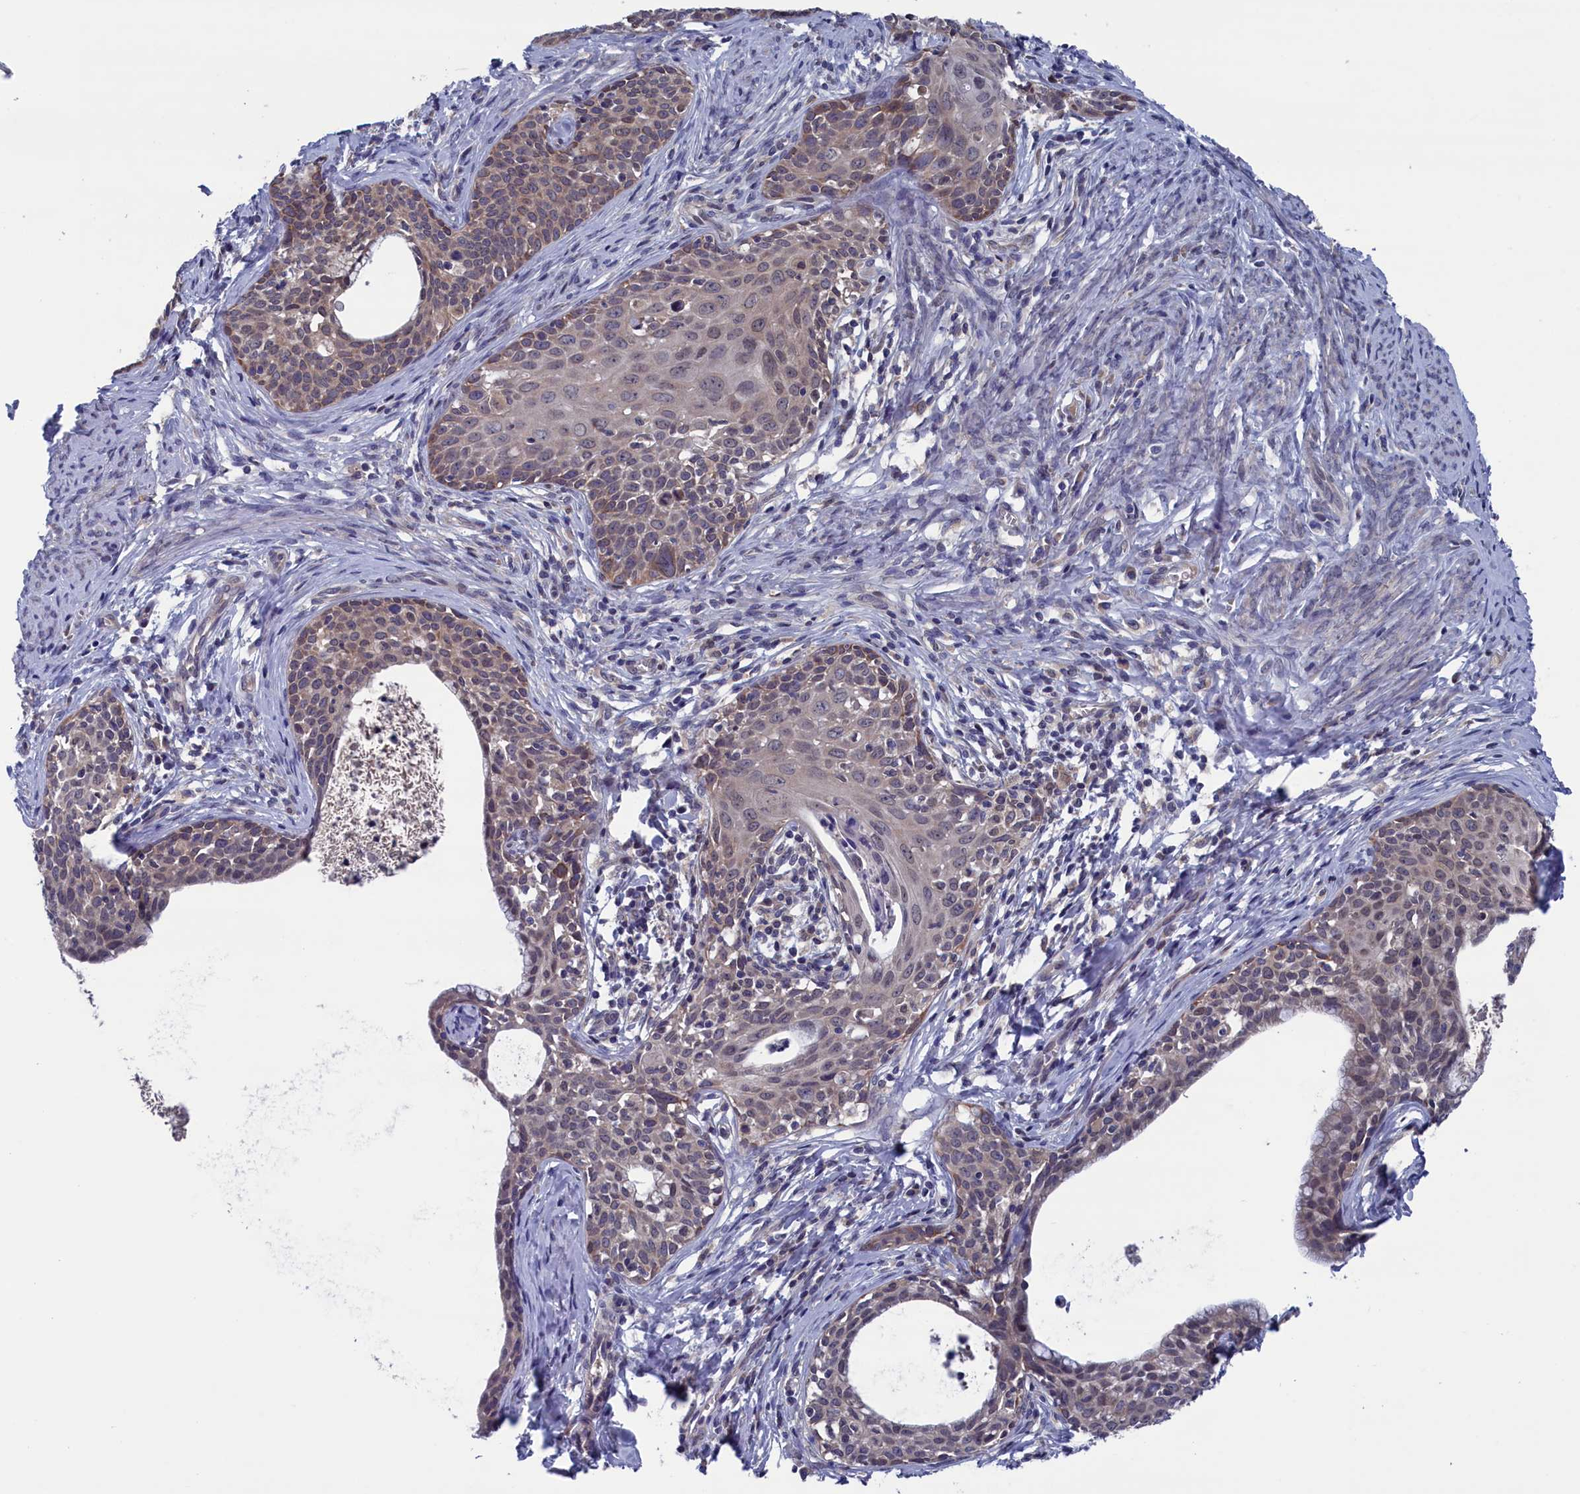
{"staining": {"intensity": "weak", "quantity": ">75%", "location": "cytoplasmic/membranous"}, "tissue": "cervical cancer", "cell_type": "Tumor cells", "image_type": "cancer", "snomed": [{"axis": "morphology", "description": "Squamous cell carcinoma, NOS"}, {"axis": "topography", "description": "Cervix"}], "caption": "DAB immunohistochemical staining of cervical cancer exhibits weak cytoplasmic/membranous protein staining in approximately >75% of tumor cells. (Brightfield microscopy of DAB IHC at high magnification).", "gene": "SPATA13", "patient": {"sex": "female", "age": 52}}